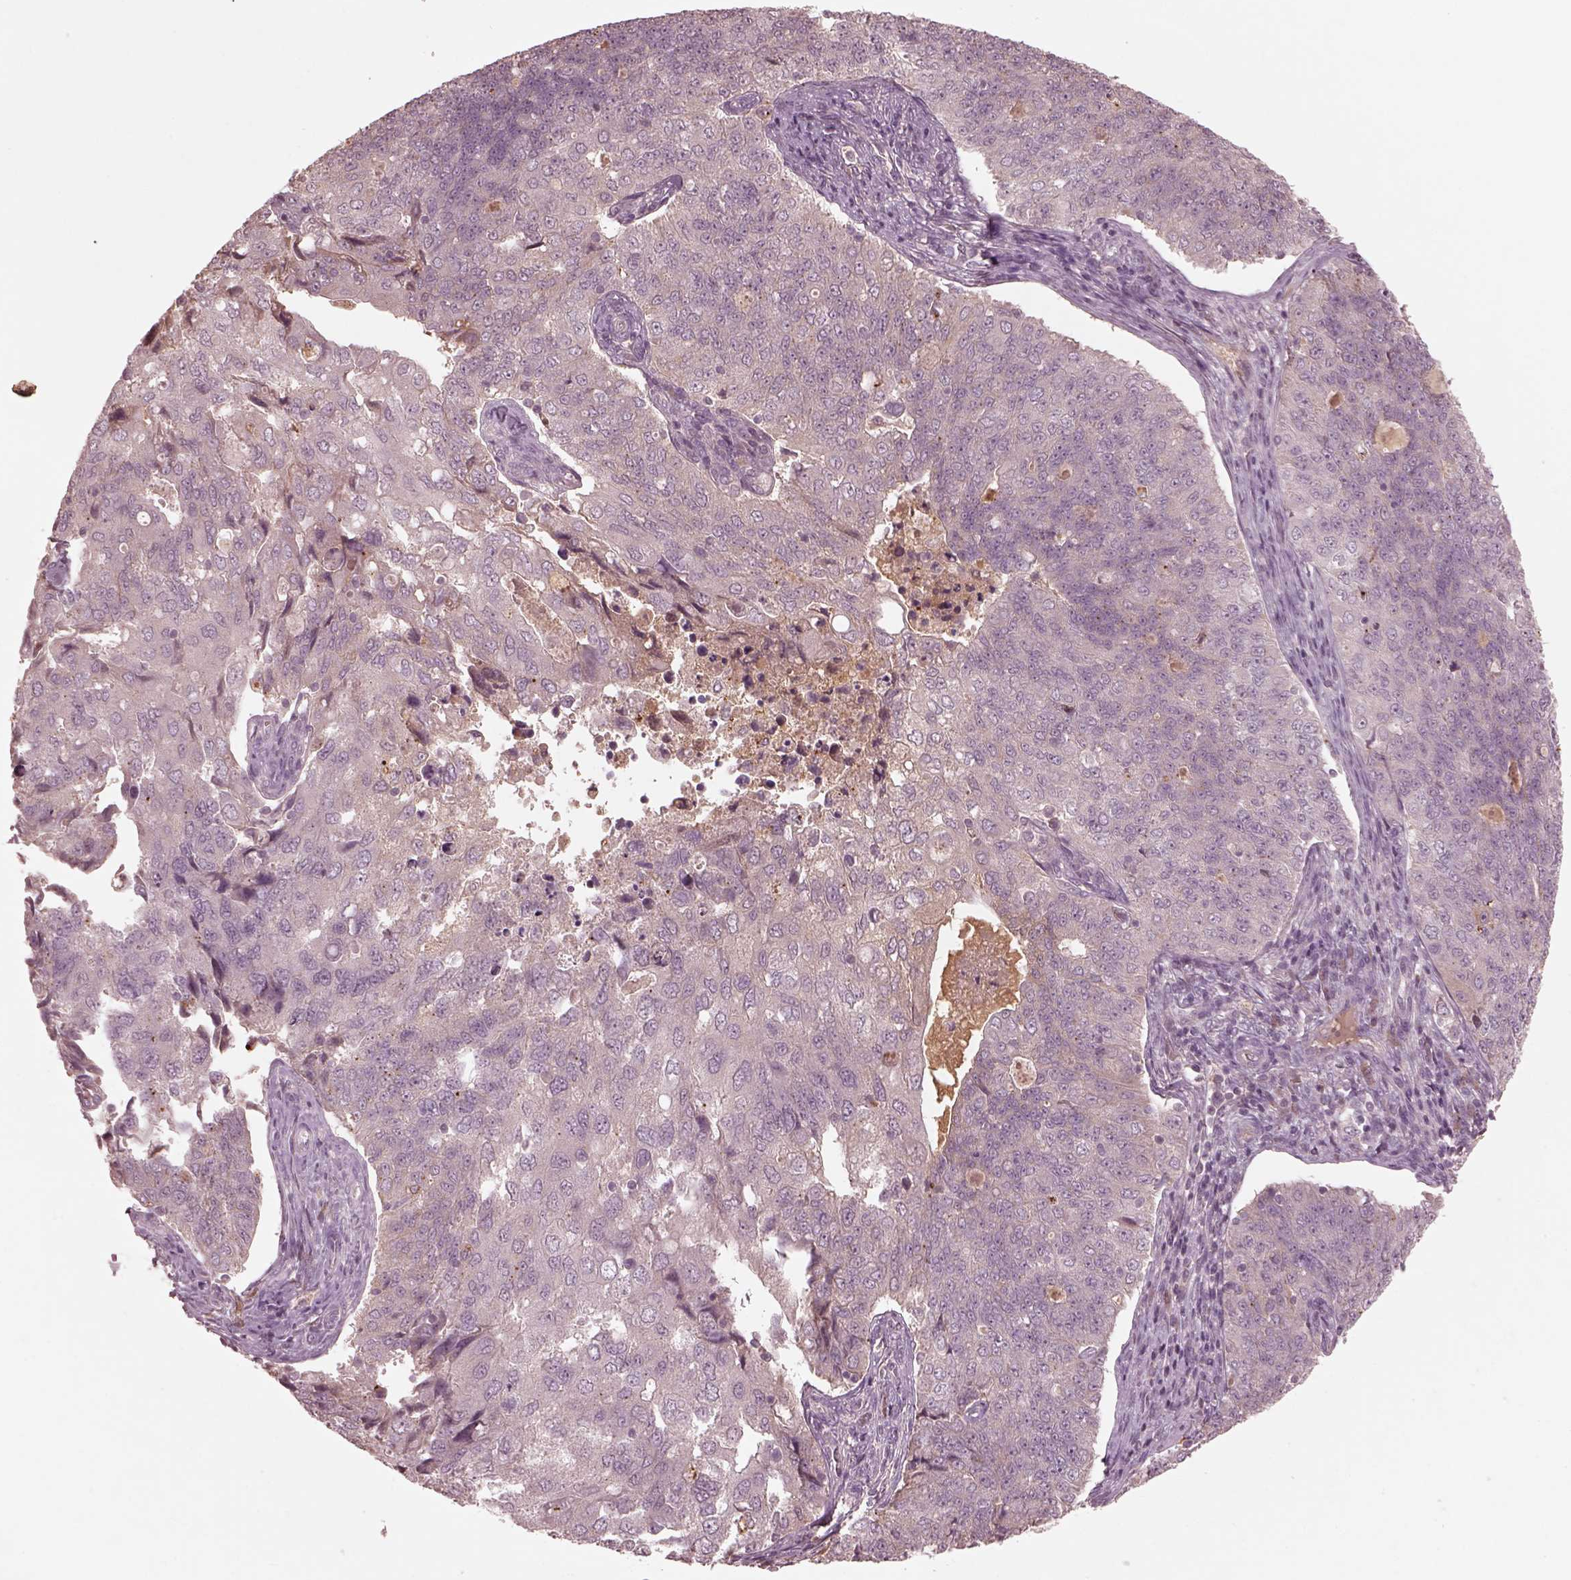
{"staining": {"intensity": "negative", "quantity": "none", "location": "none"}, "tissue": "endometrial cancer", "cell_type": "Tumor cells", "image_type": "cancer", "snomed": [{"axis": "morphology", "description": "Adenocarcinoma, NOS"}, {"axis": "topography", "description": "Endometrium"}], "caption": "DAB immunohistochemical staining of human endometrial adenocarcinoma exhibits no significant staining in tumor cells.", "gene": "VWA5B1", "patient": {"sex": "female", "age": 43}}